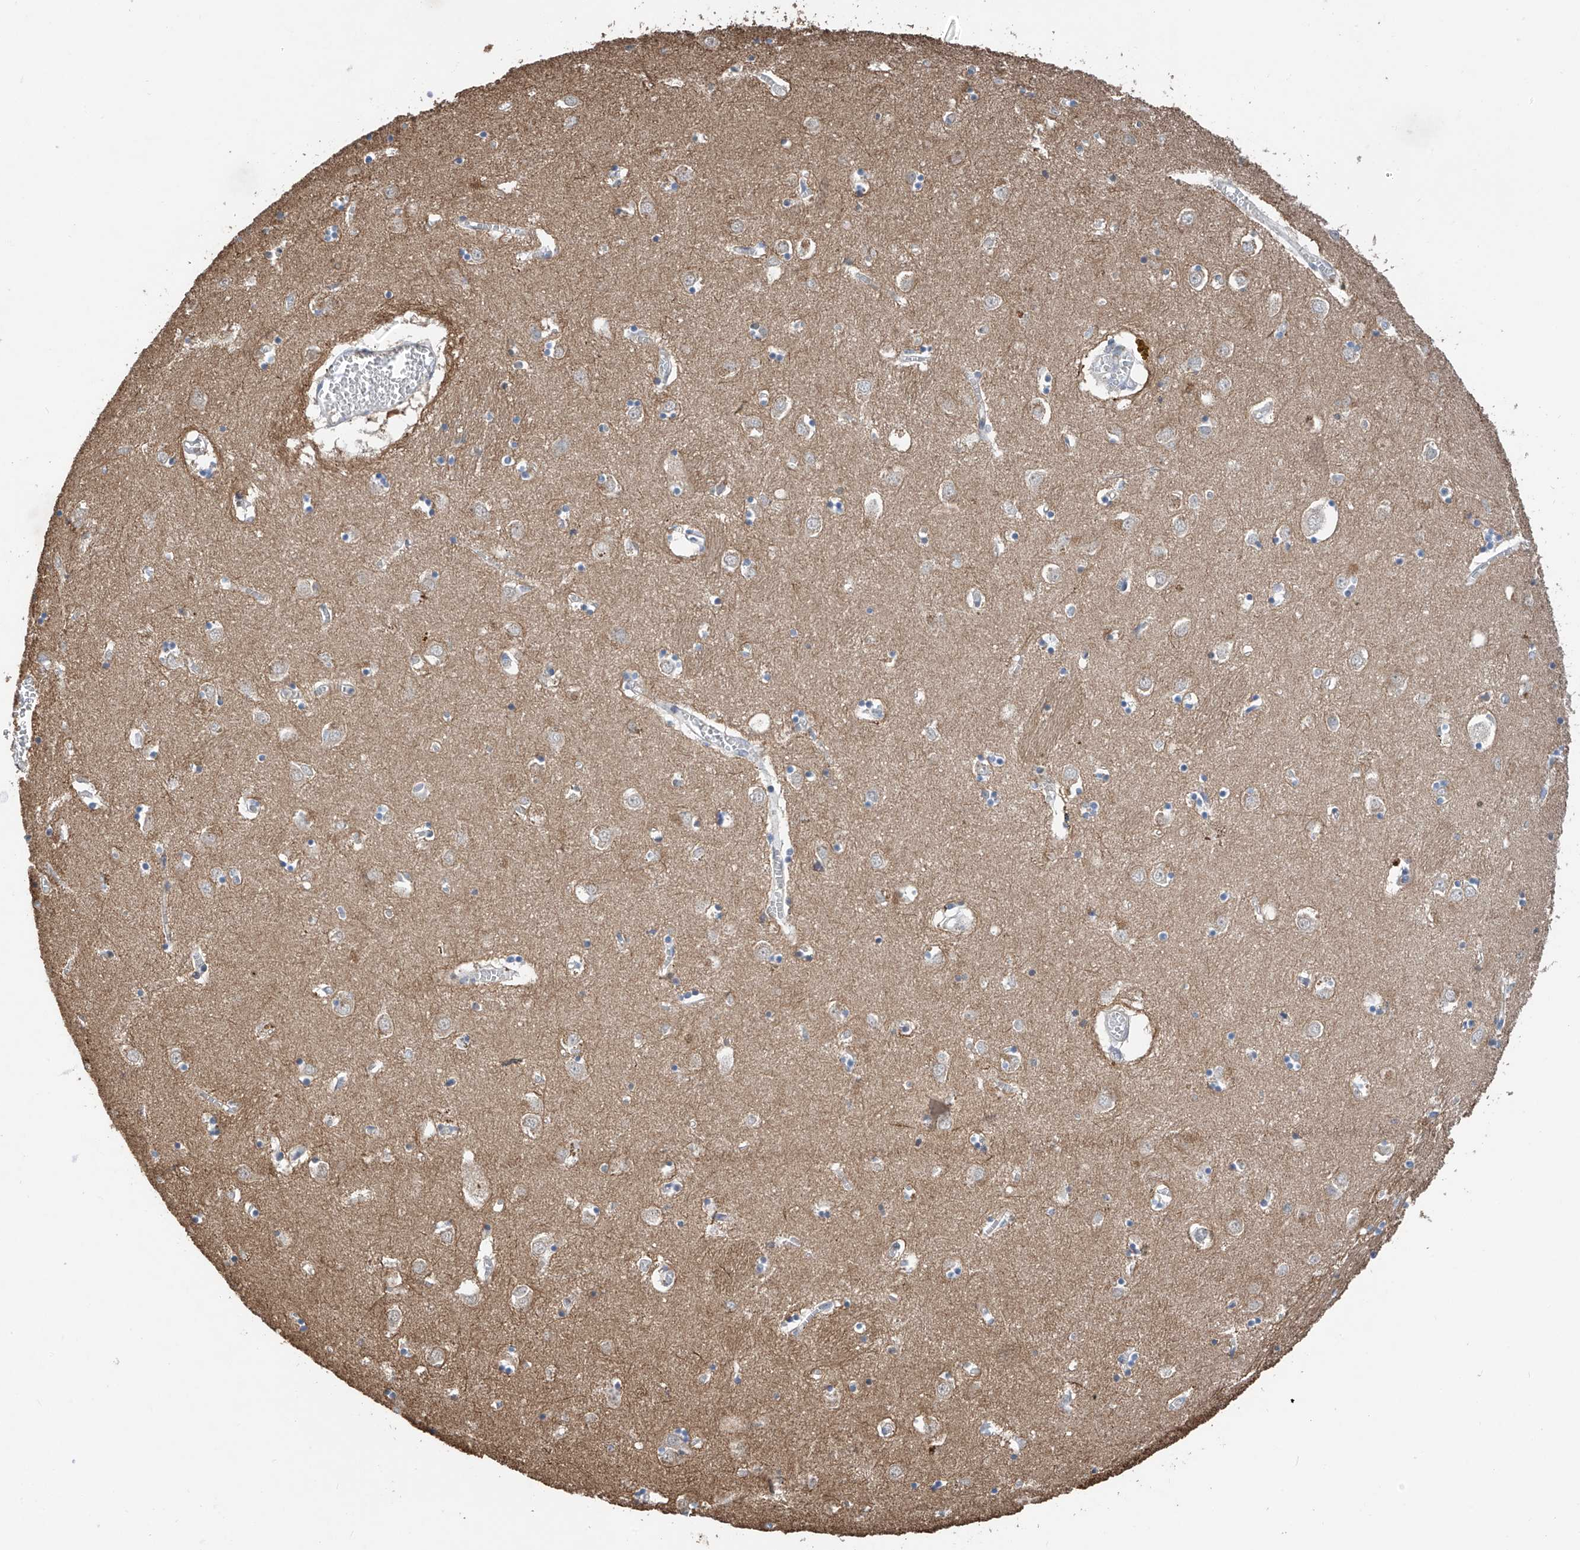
{"staining": {"intensity": "weak", "quantity": "<25%", "location": "cytoplasmic/membranous"}, "tissue": "caudate", "cell_type": "Glial cells", "image_type": "normal", "snomed": [{"axis": "morphology", "description": "Normal tissue, NOS"}, {"axis": "topography", "description": "Lateral ventricle wall"}], "caption": "Protein analysis of normal caudate demonstrates no significant positivity in glial cells. The staining was performed using DAB to visualize the protein expression in brown, while the nuclei were stained in blue with hematoxylin (Magnification: 20x).", "gene": "RPAIN", "patient": {"sex": "male", "age": 70}}